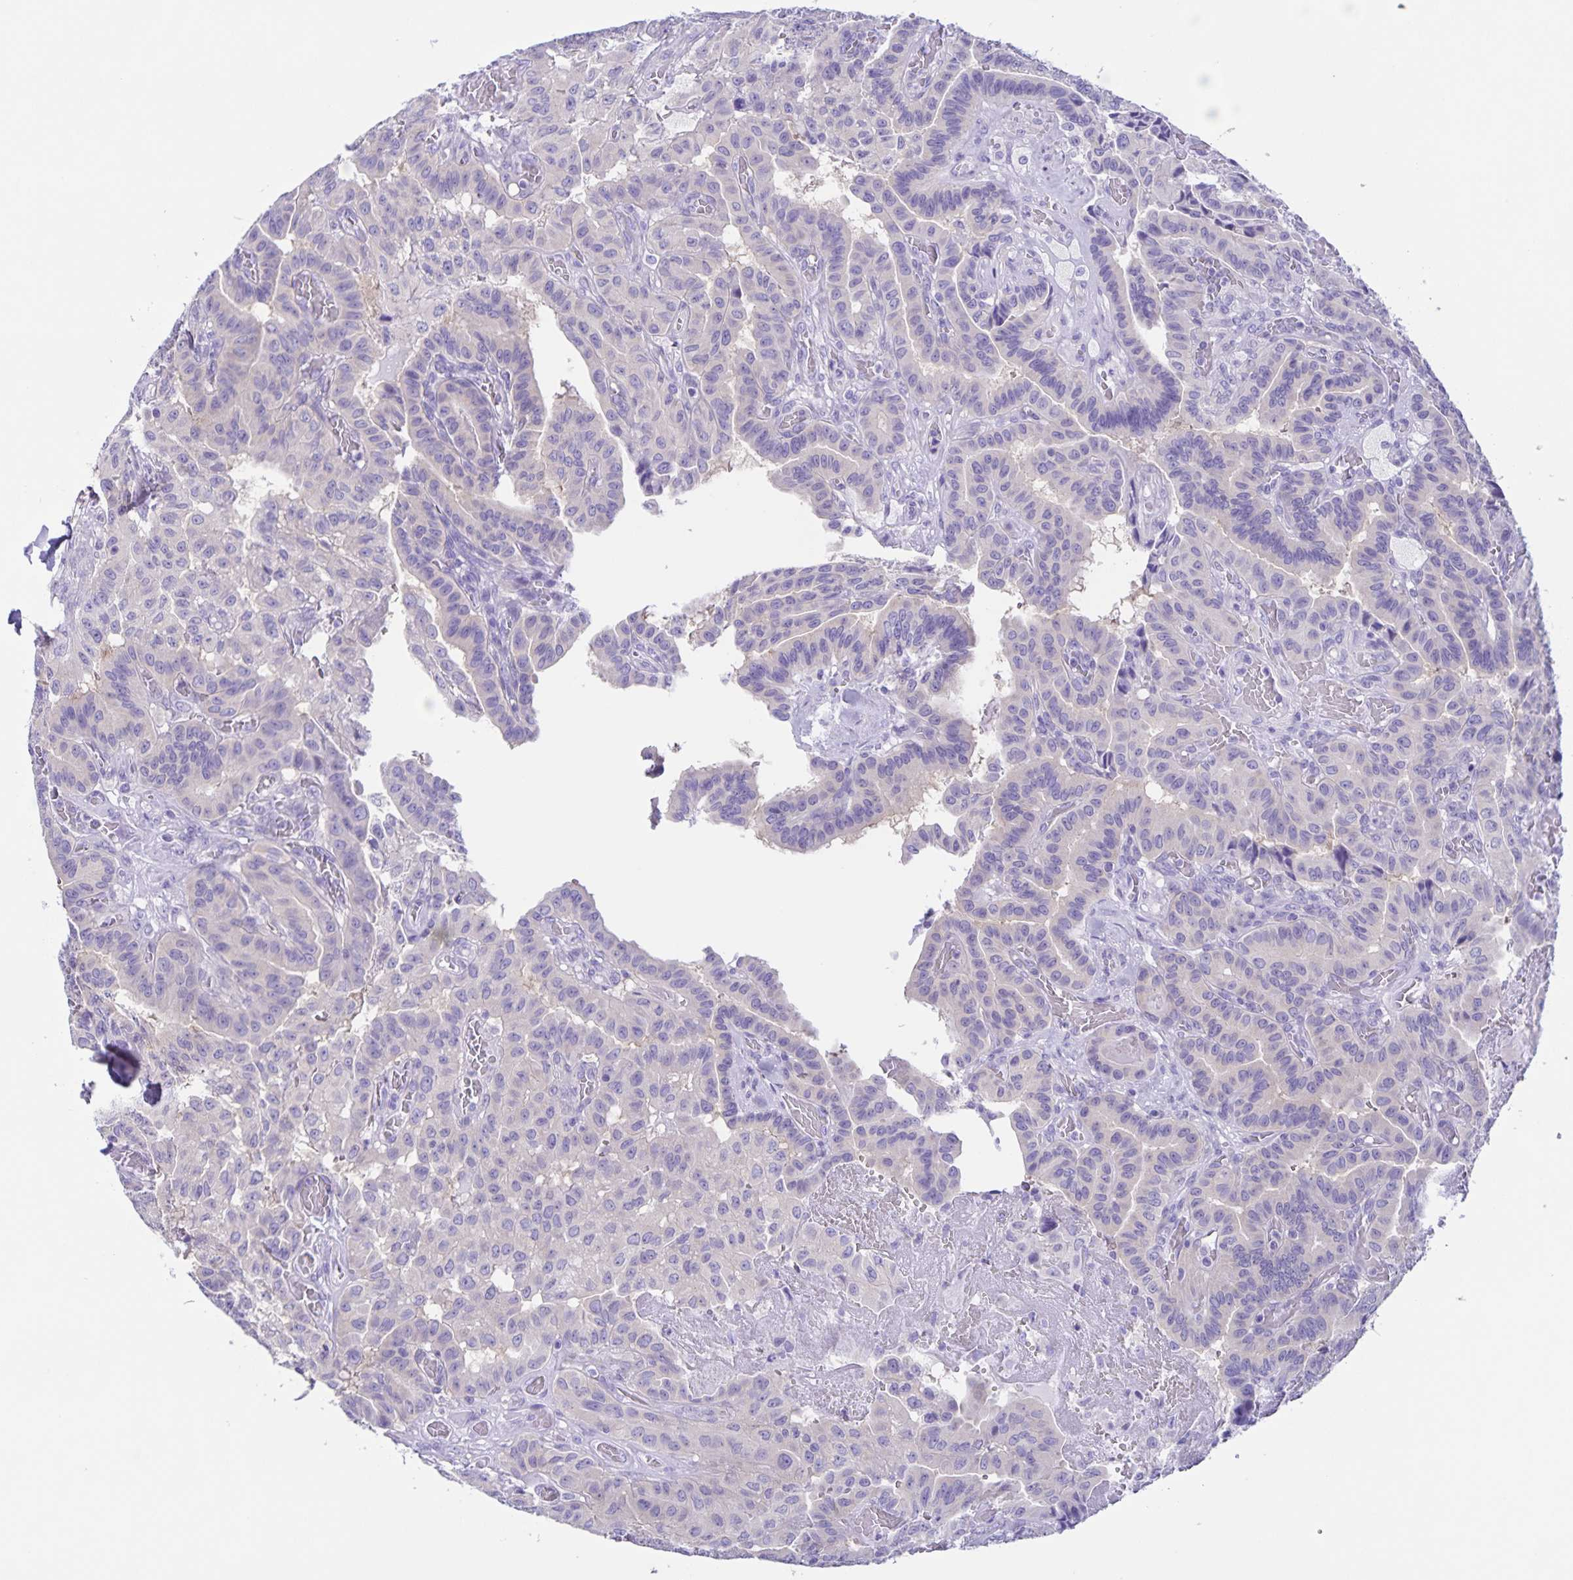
{"staining": {"intensity": "negative", "quantity": "none", "location": "none"}, "tissue": "thyroid cancer", "cell_type": "Tumor cells", "image_type": "cancer", "snomed": [{"axis": "morphology", "description": "Papillary adenocarcinoma, NOS"}, {"axis": "morphology", "description": "Papillary adenoma metastatic"}, {"axis": "topography", "description": "Thyroid gland"}], "caption": "IHC micrograph of neoplastic tissue: thyroid cancer stained with DAB displays no significant protein expression in tumor cells. (DAB (3,3'-diaminobenzidine) IHC, high magnification).", "gene": "CAPSL", "patient": {"sex": "male", "age": 87}}